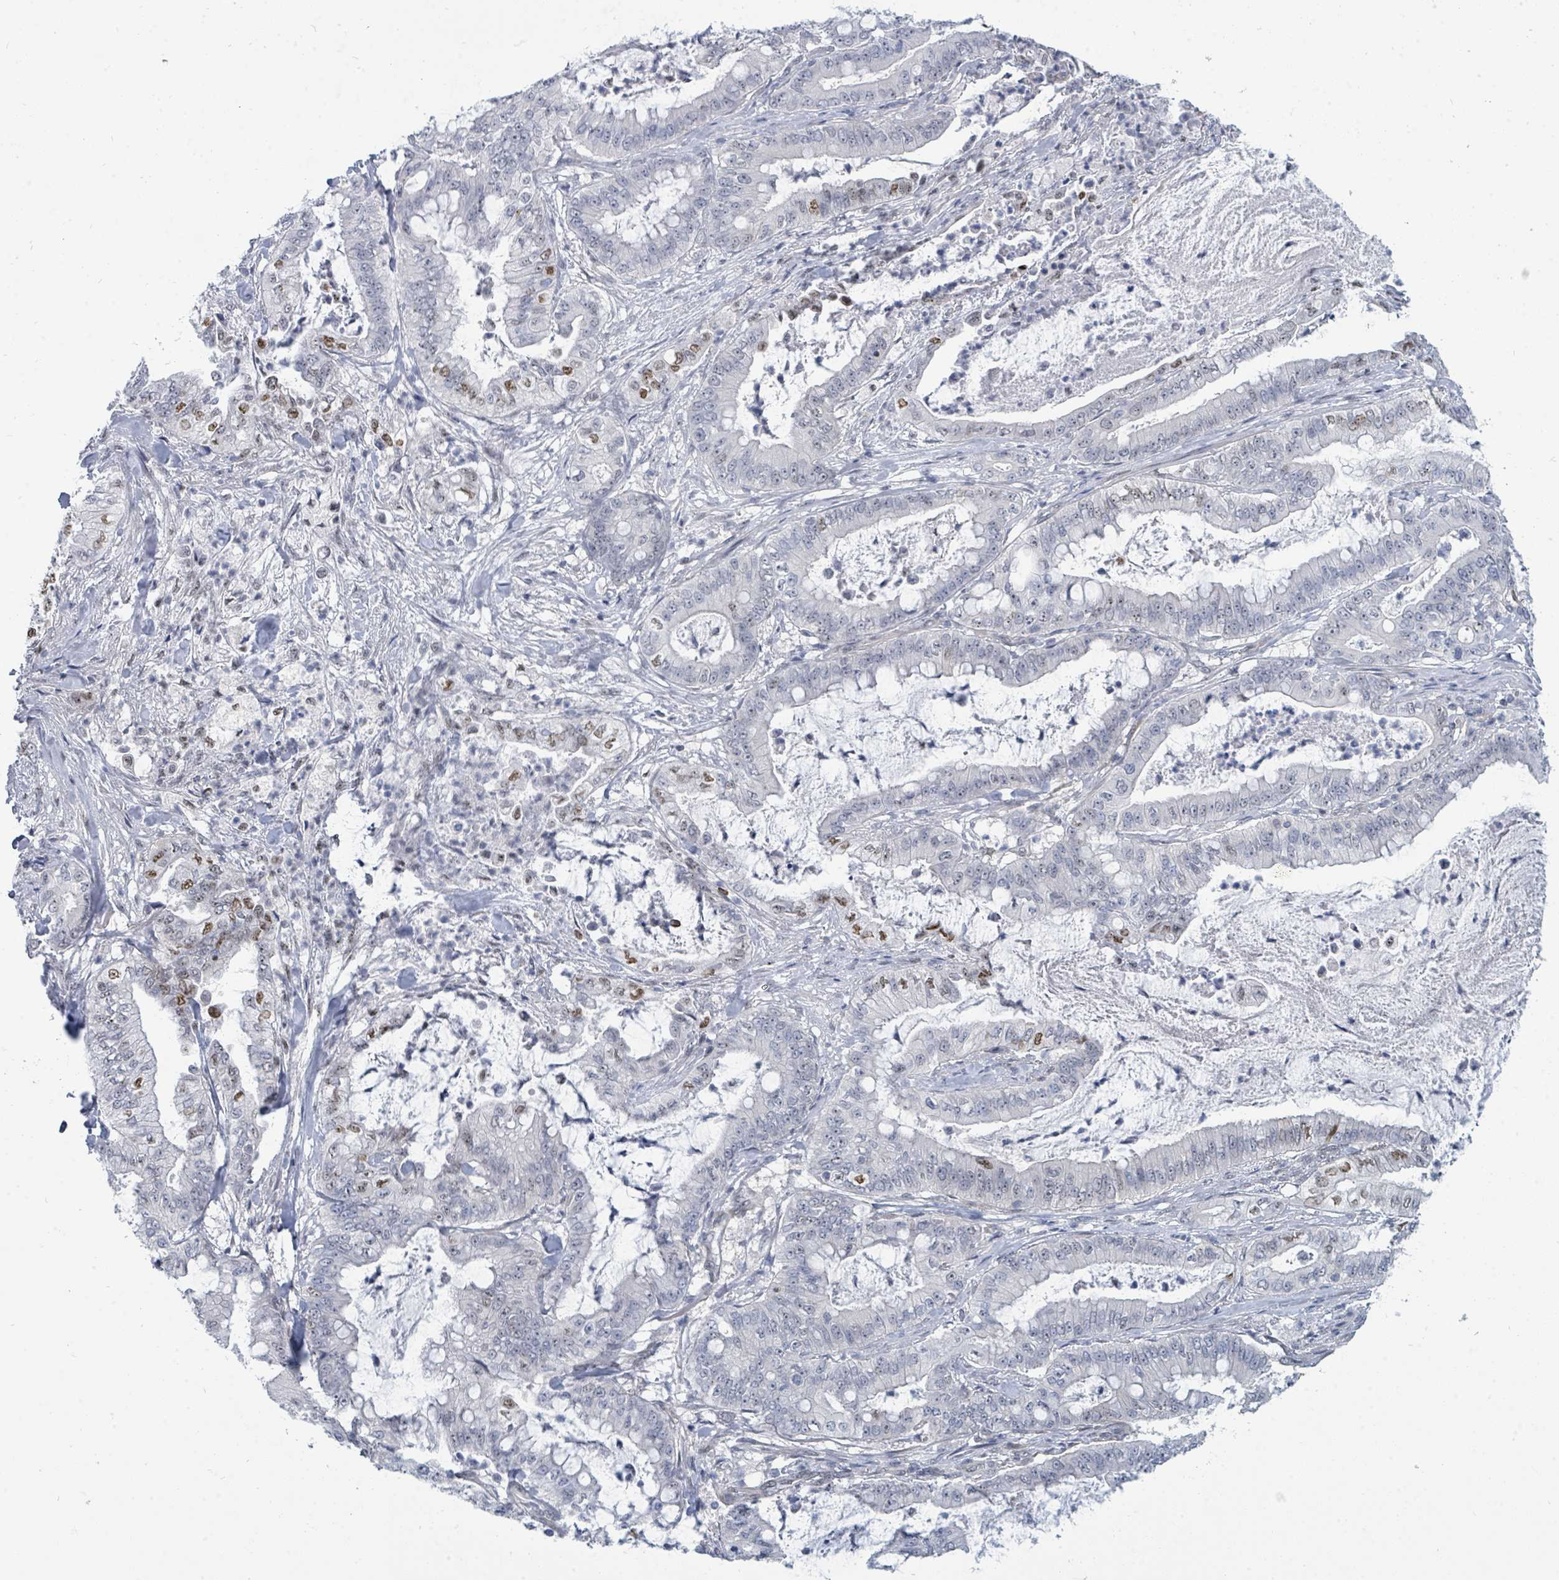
{"staining": {"intensity": "moderate", "quantity": "<25%", "location": "nuclear"}, "tissue": "pancreatic cancer", "cell_type": "Tumor cells", "image_type": "cancer", "snomed": [{"axis": "morphology", "description": "Adenocarcinoma, NOS"}, {"axis": "topography", "description": "Pancreas"}], "caption": "Pancreatic cancer (adenocarcinoma) stained with a brown dye shows moderate nuclear positive expression in about <25% of tumor cells.", "gene": "SUMO4", "patient": {"sex": "male", "age": 71}}